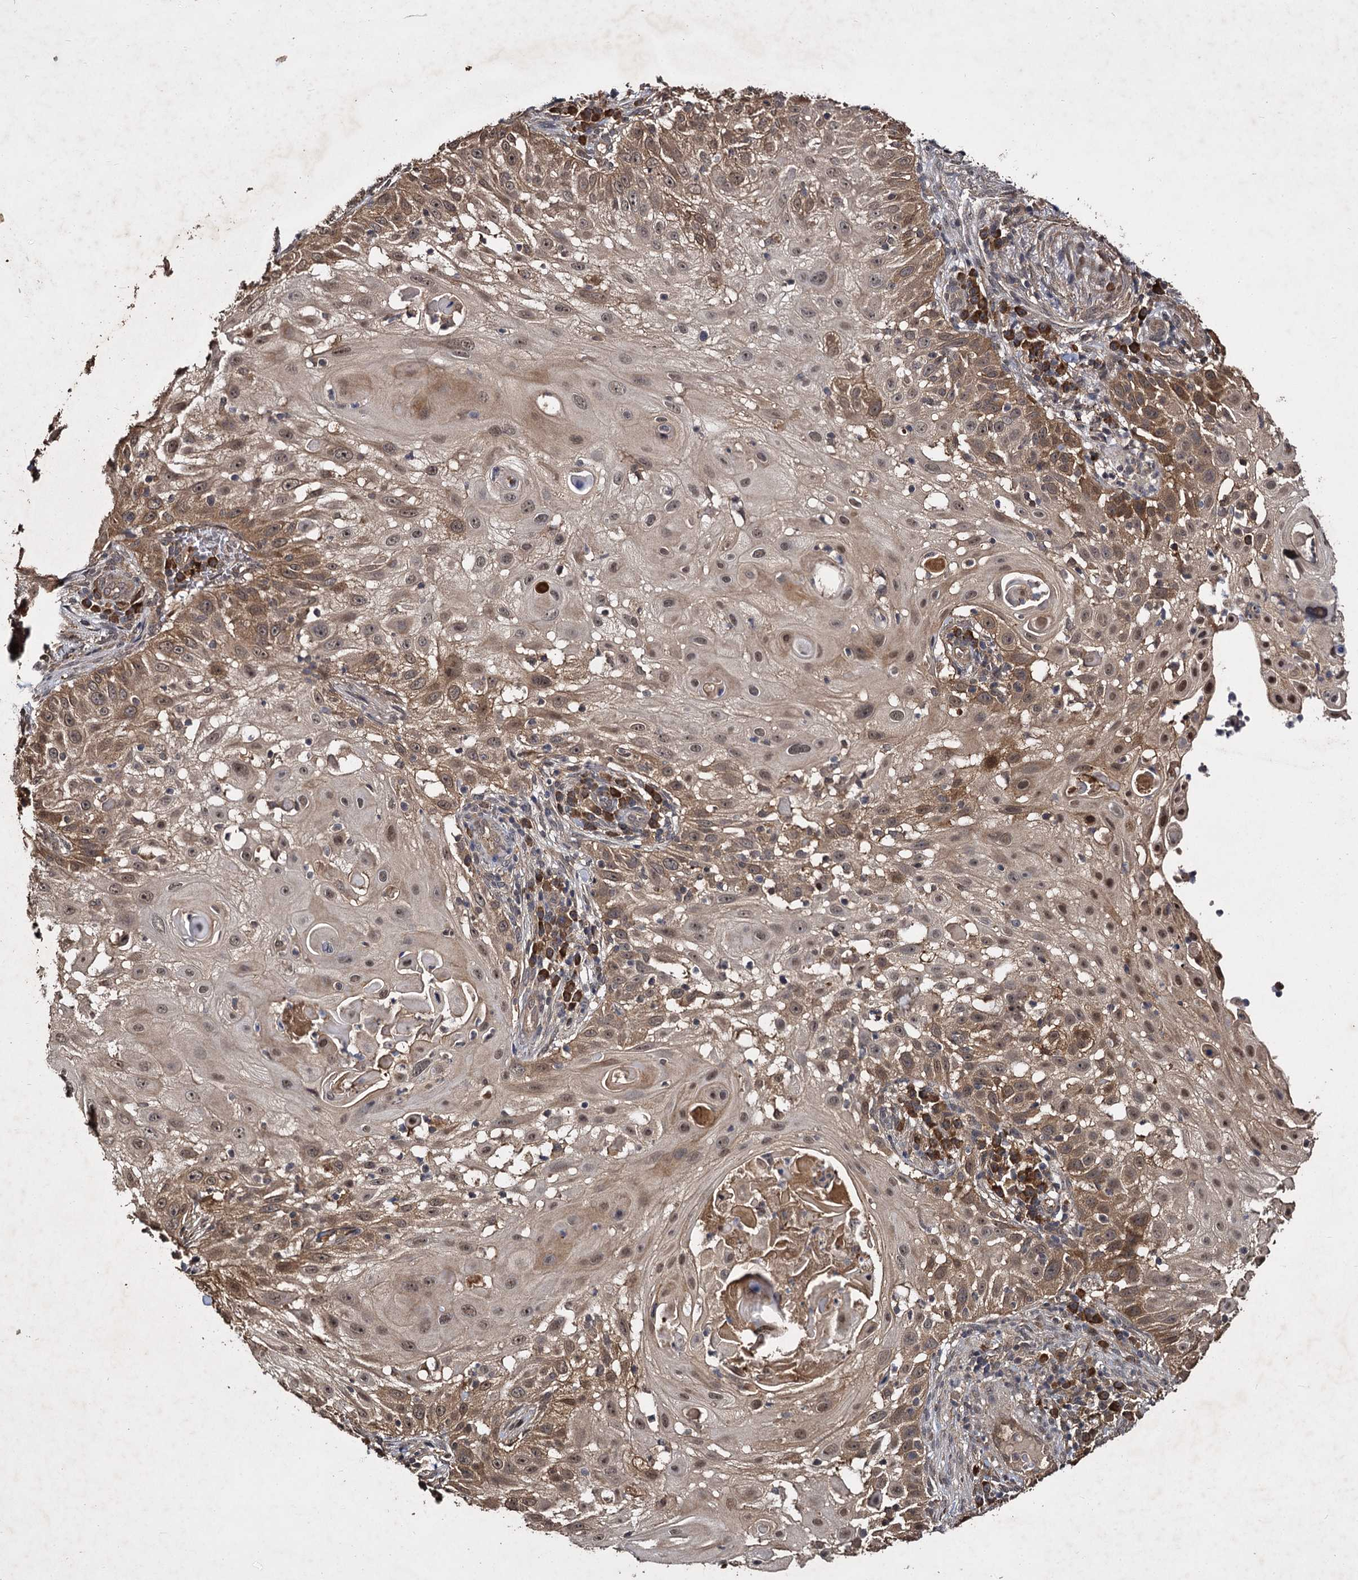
{"staining": {"intensity": "moderate", "quantity": ">75%", "location": "cytoplasmic/membranous,nuclear"}, "tissue": "skin cancer", "cell_type": "Tumor cells", "image_type": "cancer", "snomed": [{"axis": "morphology", "description": "Squamous cell carcinoma, NOS"}, {"axis": "topography", "description": "Skin"}], "caption": "High-power microscopy captured an immunohistochemistry (IHC) photomicrograph of squamous cell carcinoma (skin), revealing moderate cytoplasmic/membranous and nuclear staining in about >75% of tumor cells.", "gene": "SLC46A3", "patient": {"sex": "female", "age": 44}}